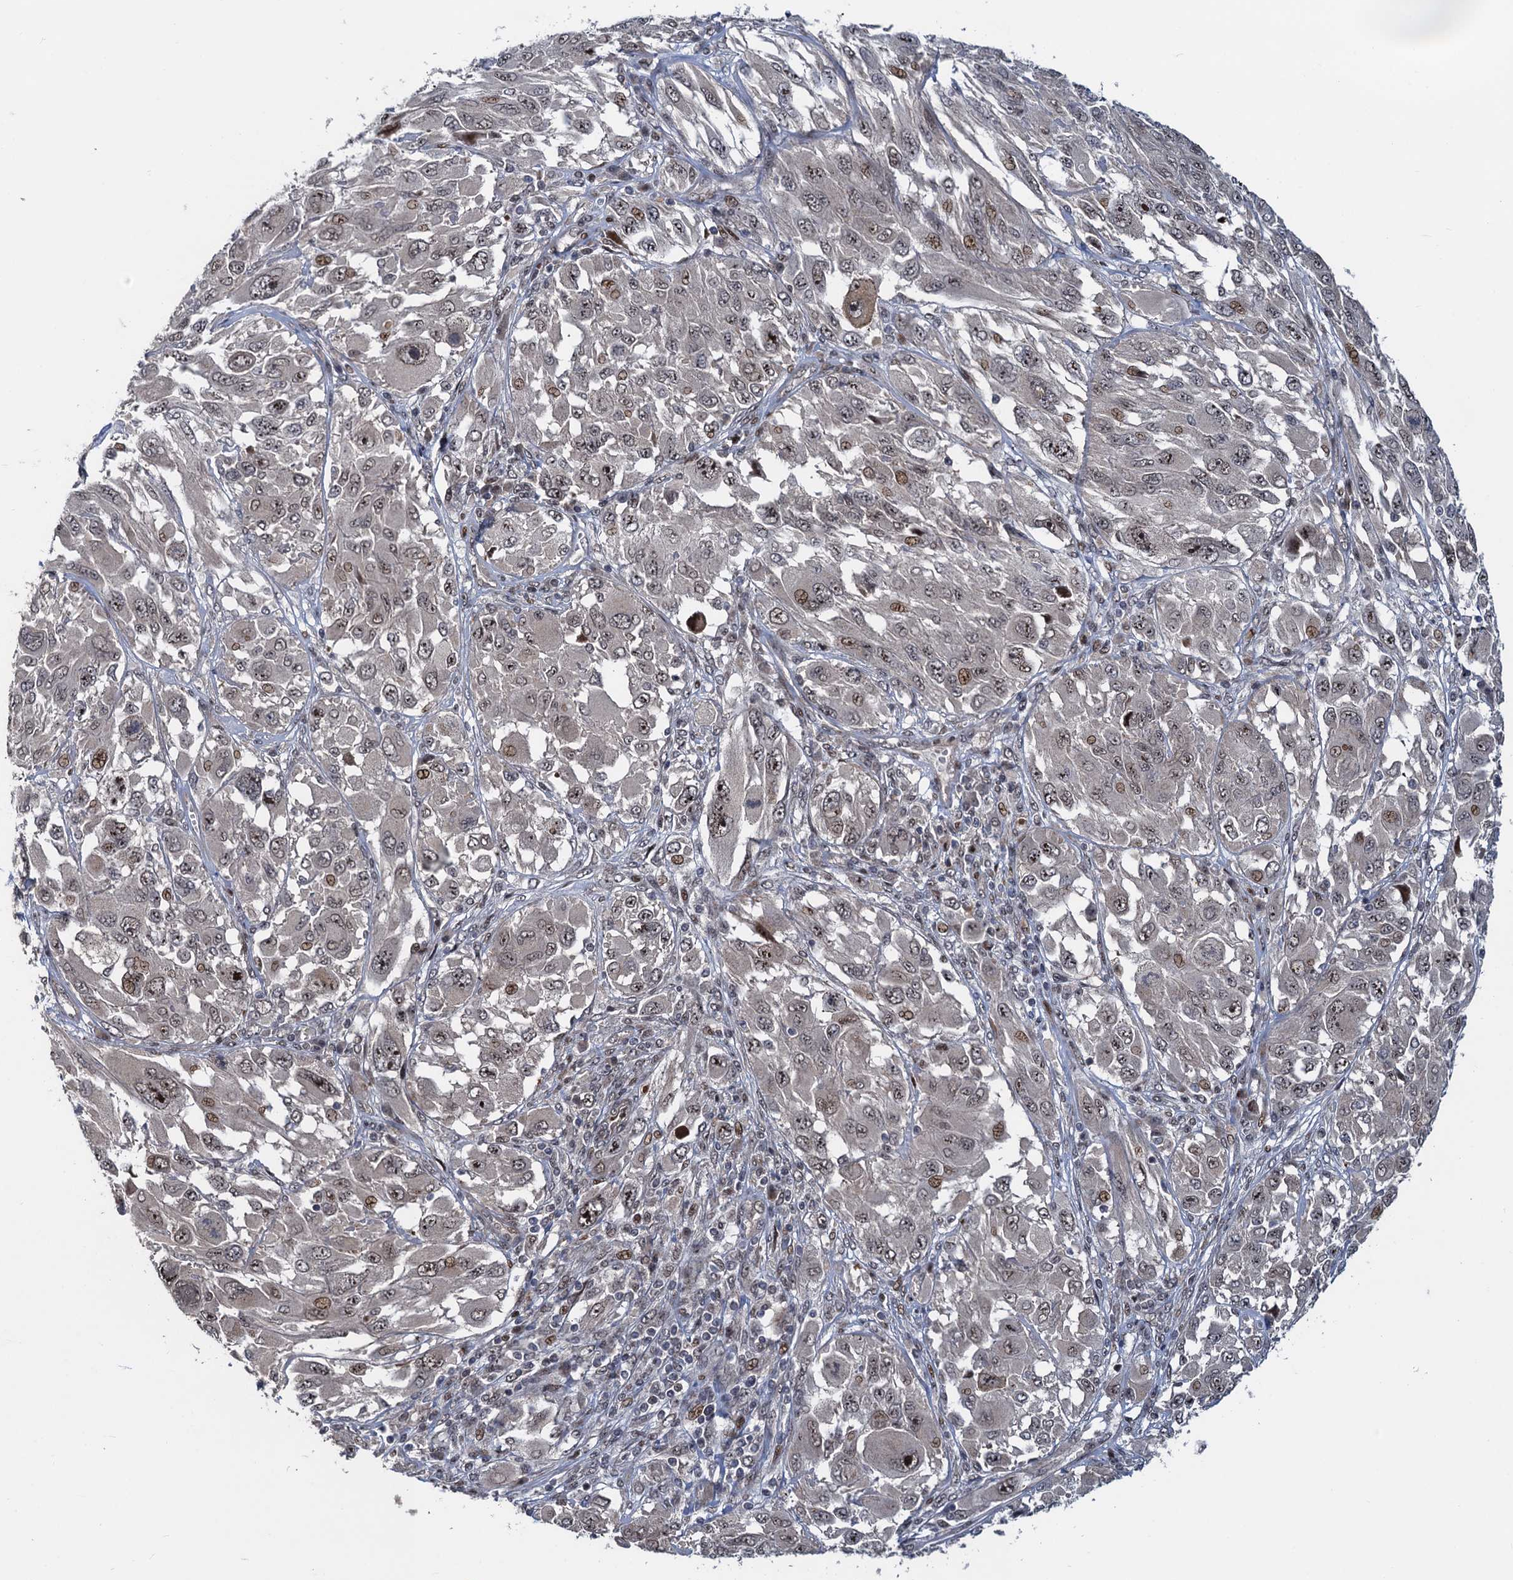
{"staining": {"intensity": "moderate", "quantity": "<25%", "location": "nuclear"}, "tissue": "melanoma", "cell_type": "Tumor cells", "image_type": "cancer", "snomed": [{"axis": "morphology", "description": "Malignant melanoma, NOS"}, {"axis": "topography", "description": "Skin"}], "caption": "The immunohistochemical stain labels moderate nuclear staining in tumor cells of melanoma tissue.", "gene": "ATOSA", "patient": {"sex": "female", "age": 91}}